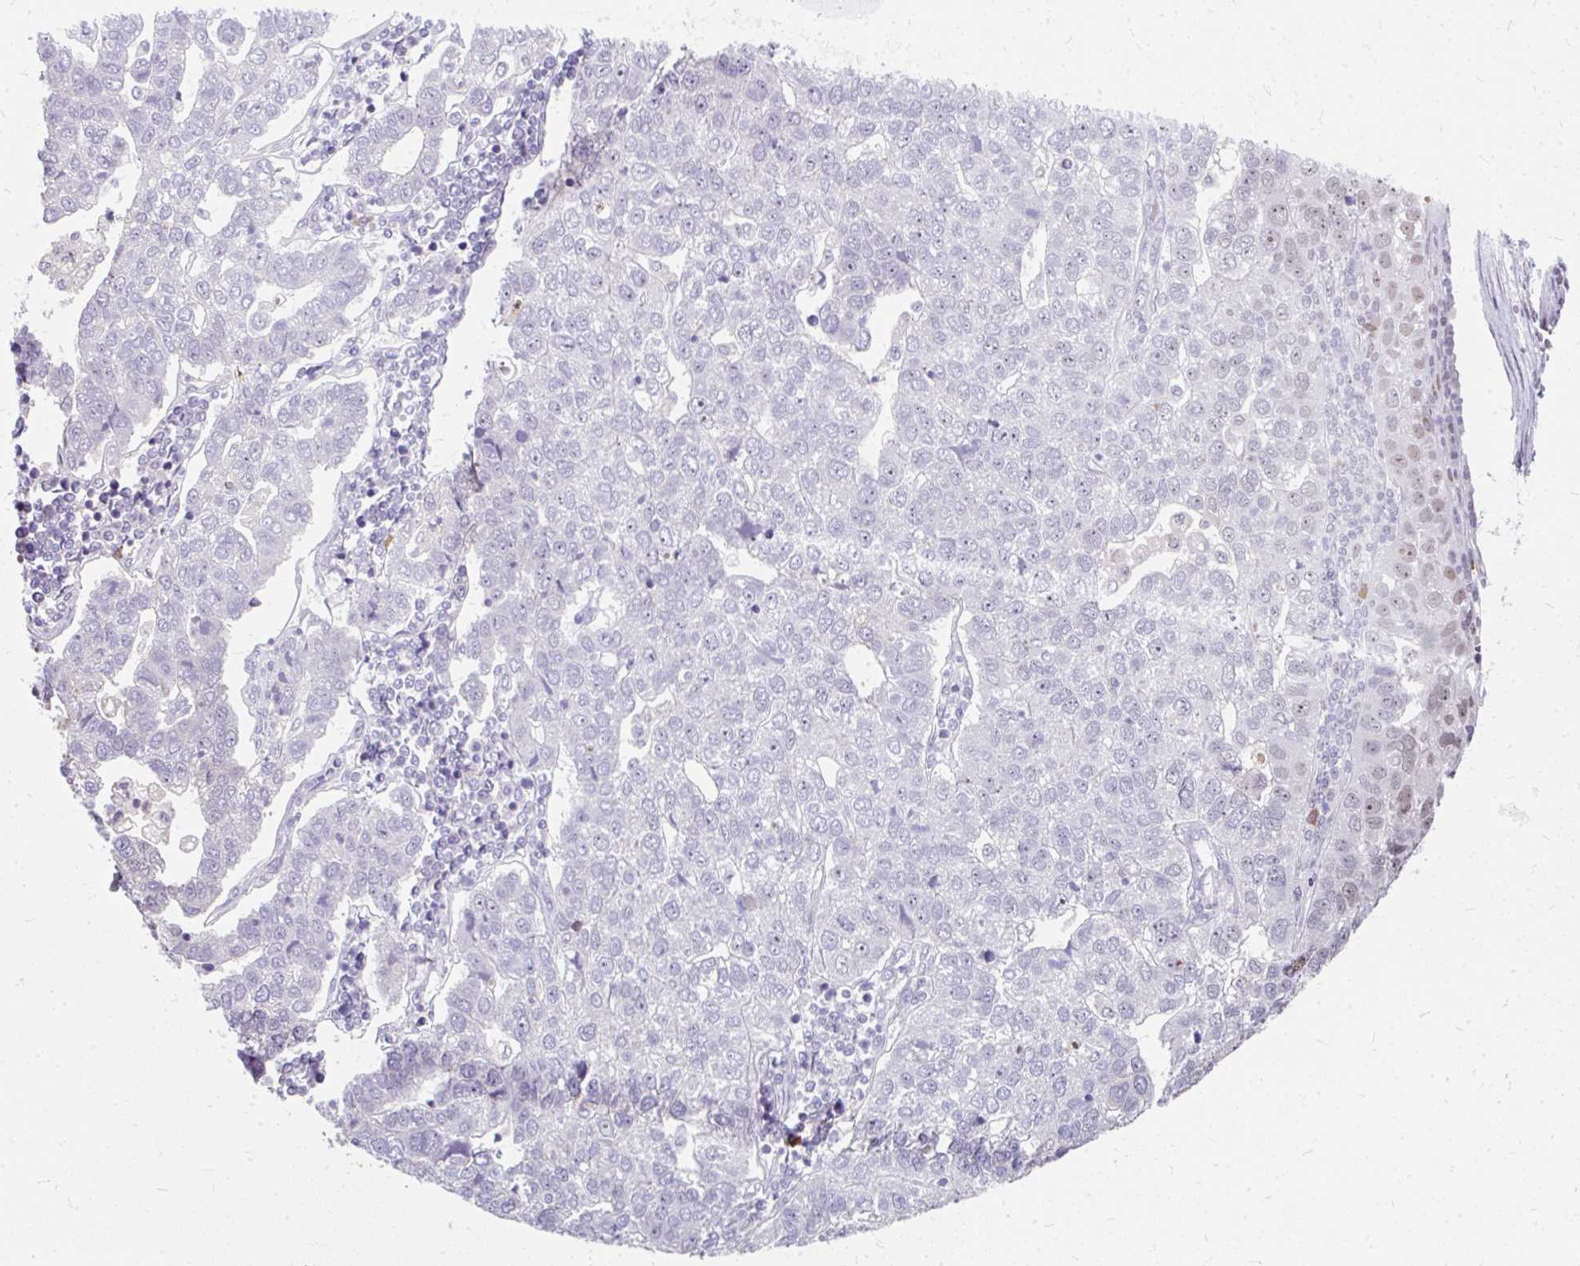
{"staining": {"intensity": "negative", "quantity": "none", "location": "none"}, "tissue": "pancreatic cancer", "cell_type": "Tumor cells", "image_type": "cancer", "snomed": [{"axis": "morphology", "description": "Adenocarcinoma, NOS"}, {"axis": "topography", "description": "Pancreas"}], "caption": "Tumor cells show no significant protein expression in pancreatic cancer.", "gene": "GTF2H1", "patient": {"sex": "female", "age": 61}}